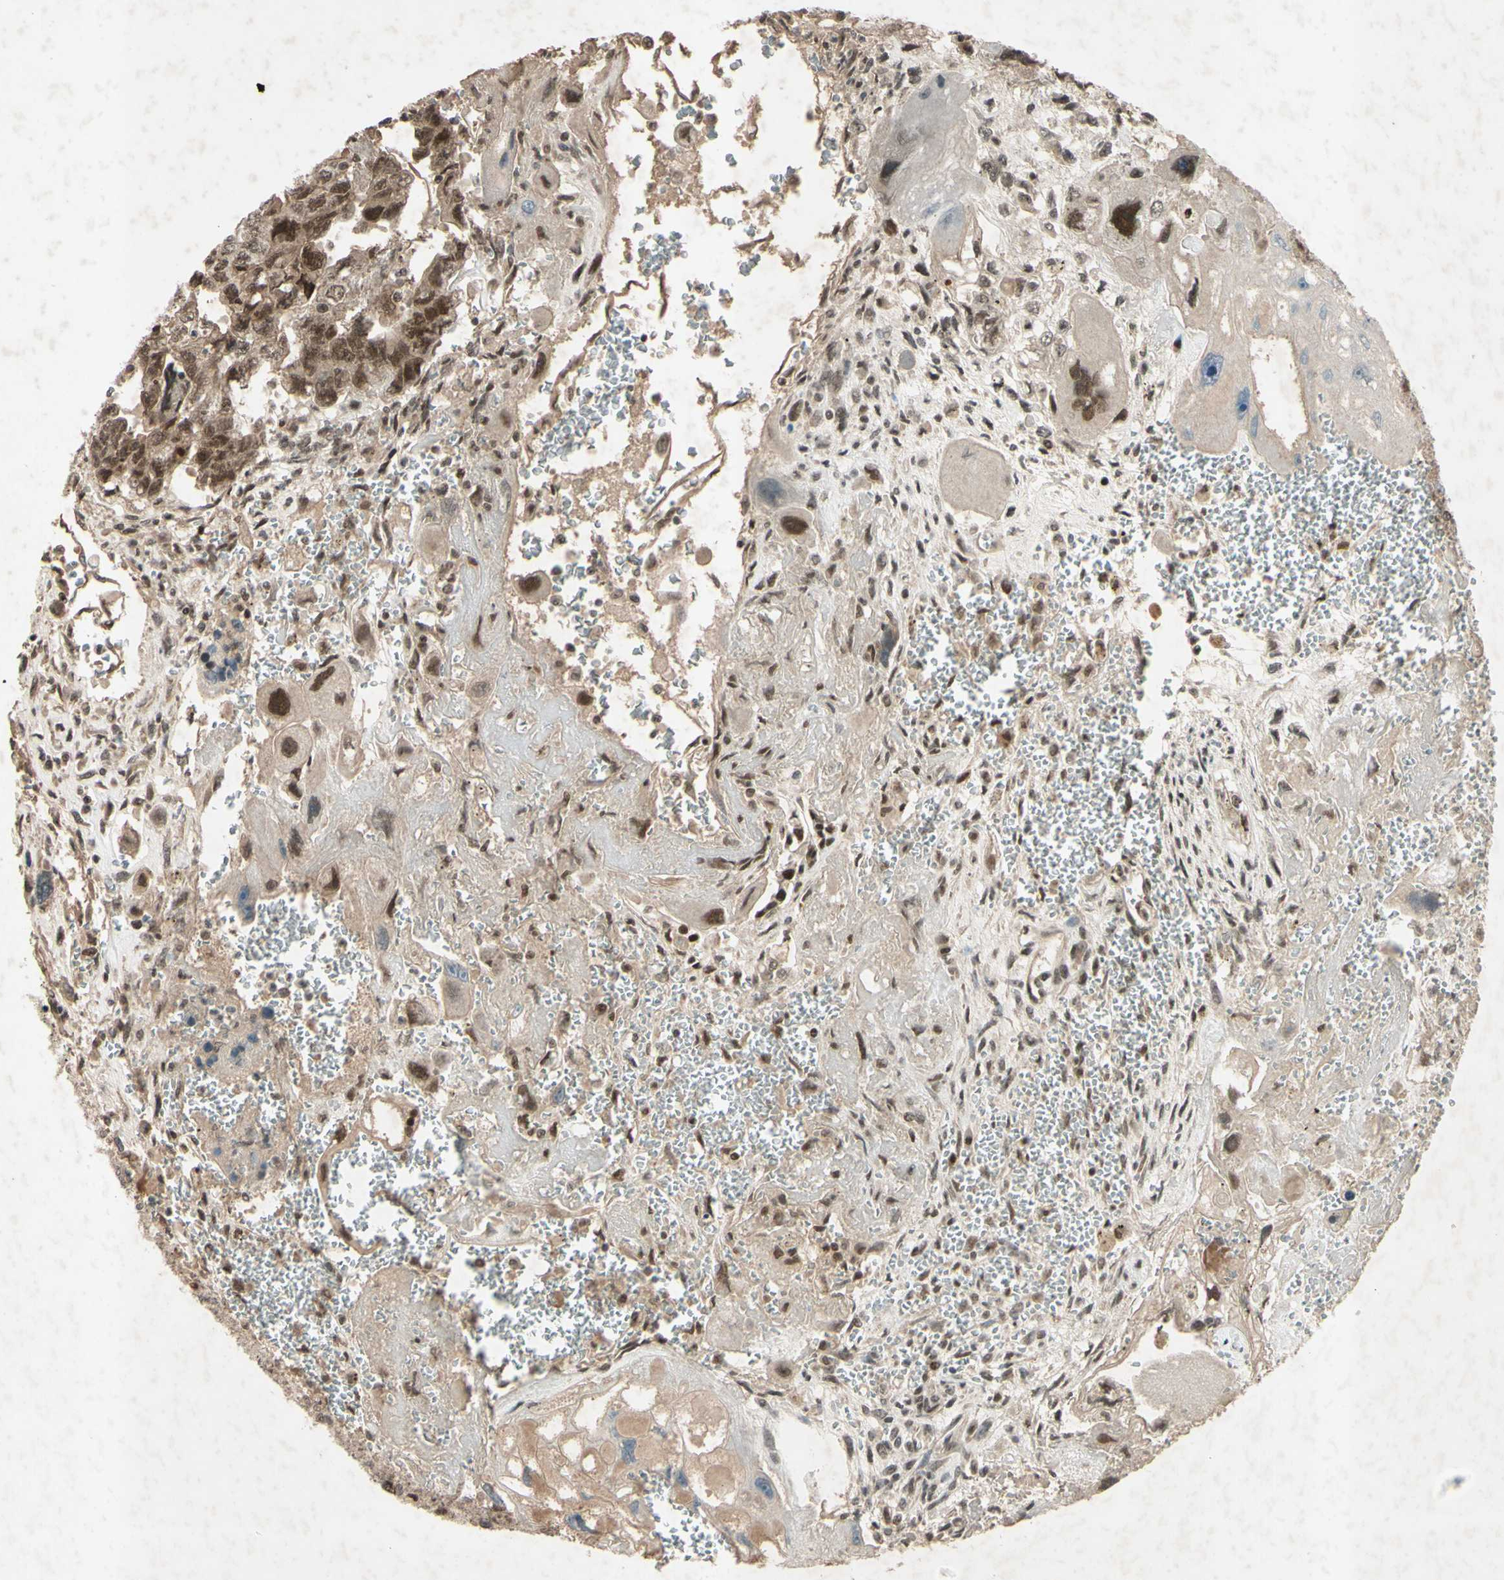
{"staining": {"intensity": "moderate", "quantity": ">75%", "location": "cytoplasmic/membranous,nuclear"}, "tissue": "testis cancer", "cell_type": "Tumor cells", "image_type": "cancer", "snomed": [{"axis": "morphology", "description": "Carcinoma, Embryonal, NOS"}, {"axis": "topography", "description": "Testis"}], "caption": "There is medium levels of moderate cytoplasmic/membranous and nuclear positivity in tumor cells of embryonal carcinoma (testis), as demonstrated by immunohistochemical staining (brown color).", "gene": "SNW1", "patient": {"sex": "male", "age": 28}}